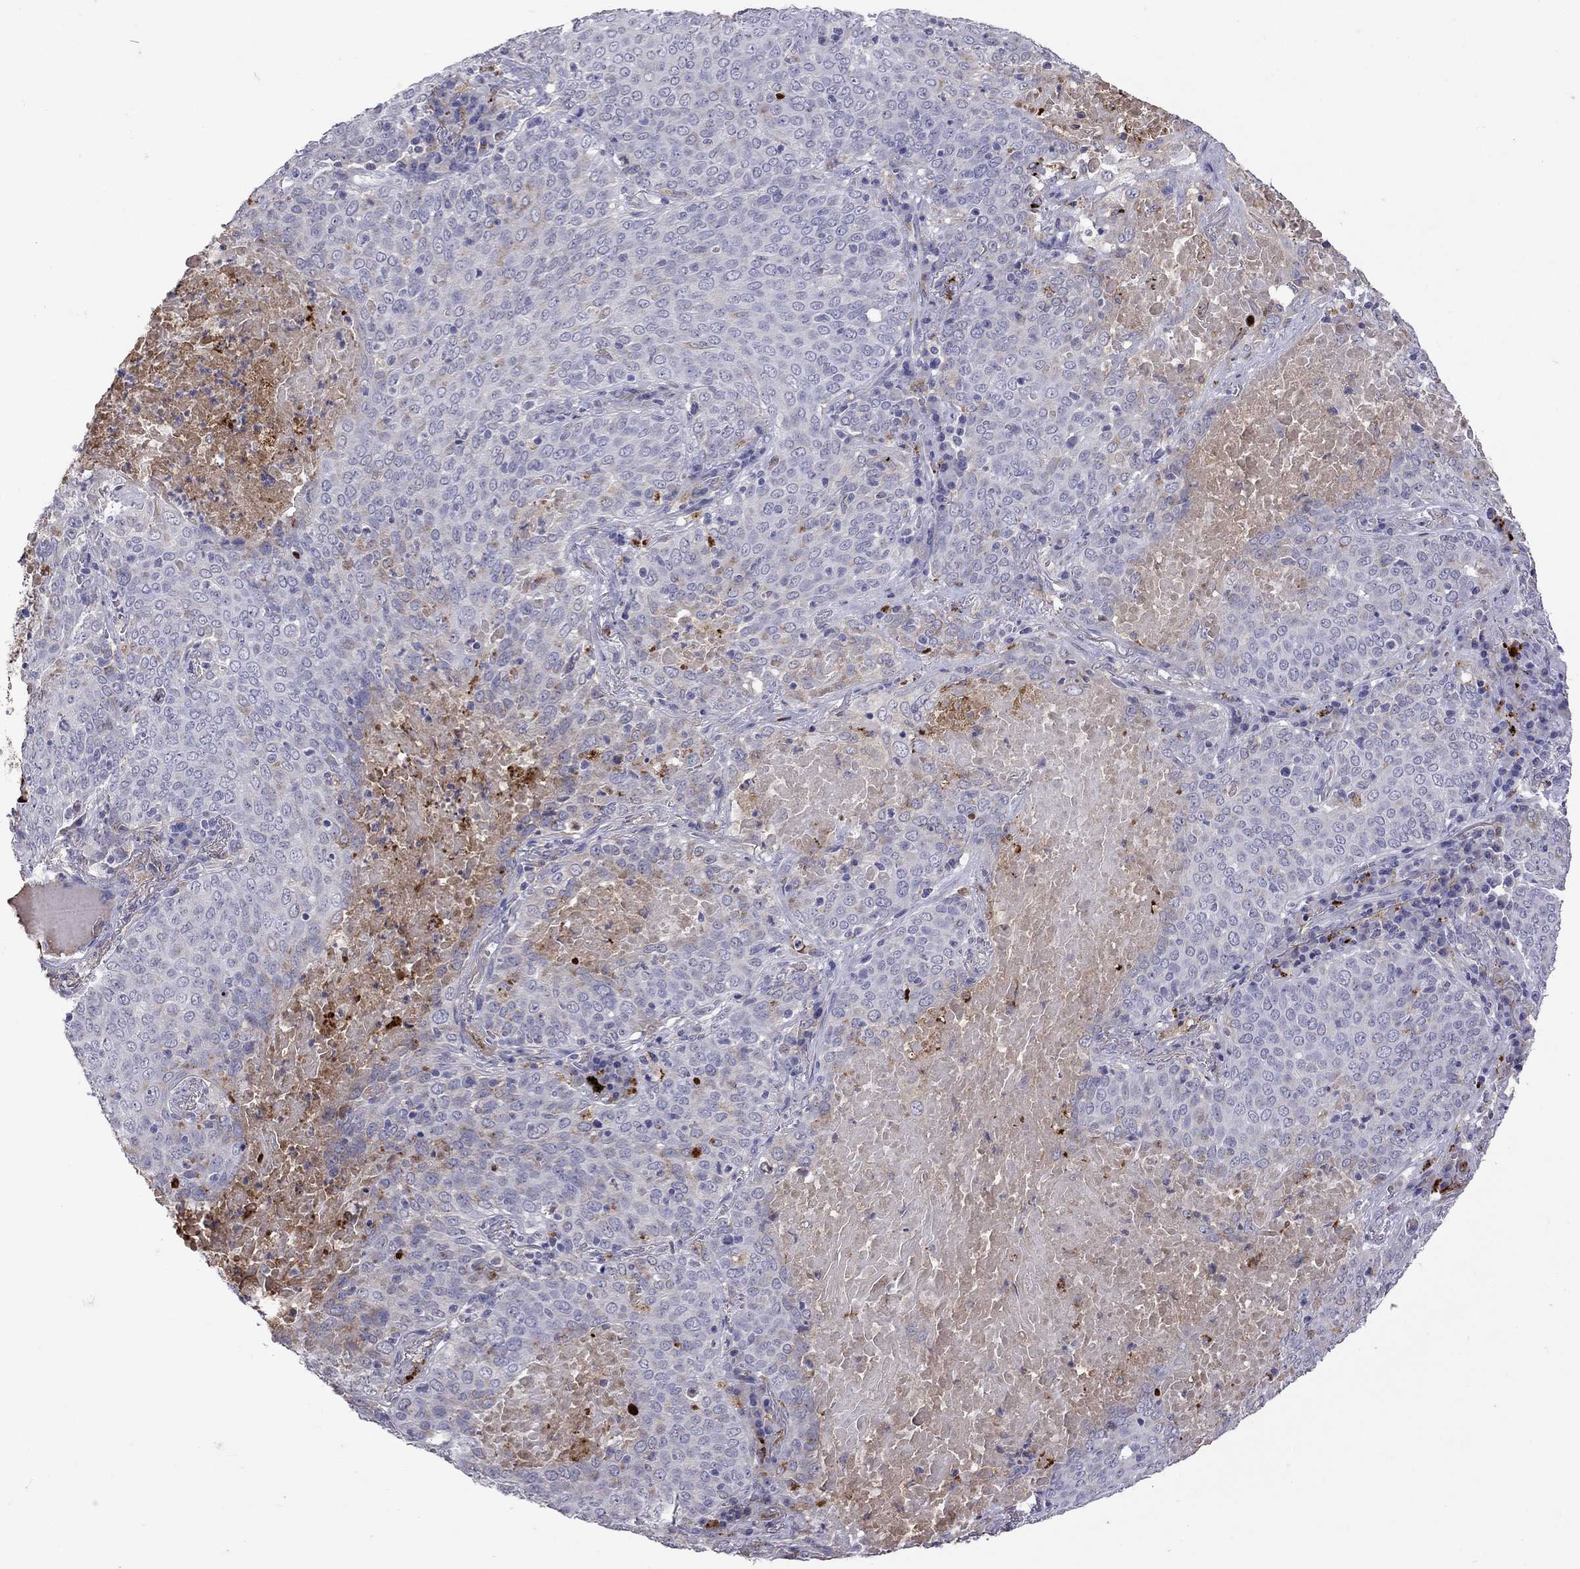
{"staining": {"intensity": "negative", "quantity": "none", "location": "none"}, "tissue": "lung cancer", "cell_type": "Tumor cells", "image_type": "cancer", "snomed": [{"axis": "morphology", "description": "Squamous cell carcinoma, NOS"}, {"axis": "topography", "description": "Lung"}], "caption": "Tumor cells are negative for protein expression in human lung cancer (squamous cell carcinoma).", "gene": "SERPINA3", "patient": {"sex": "male", "age": 82}}